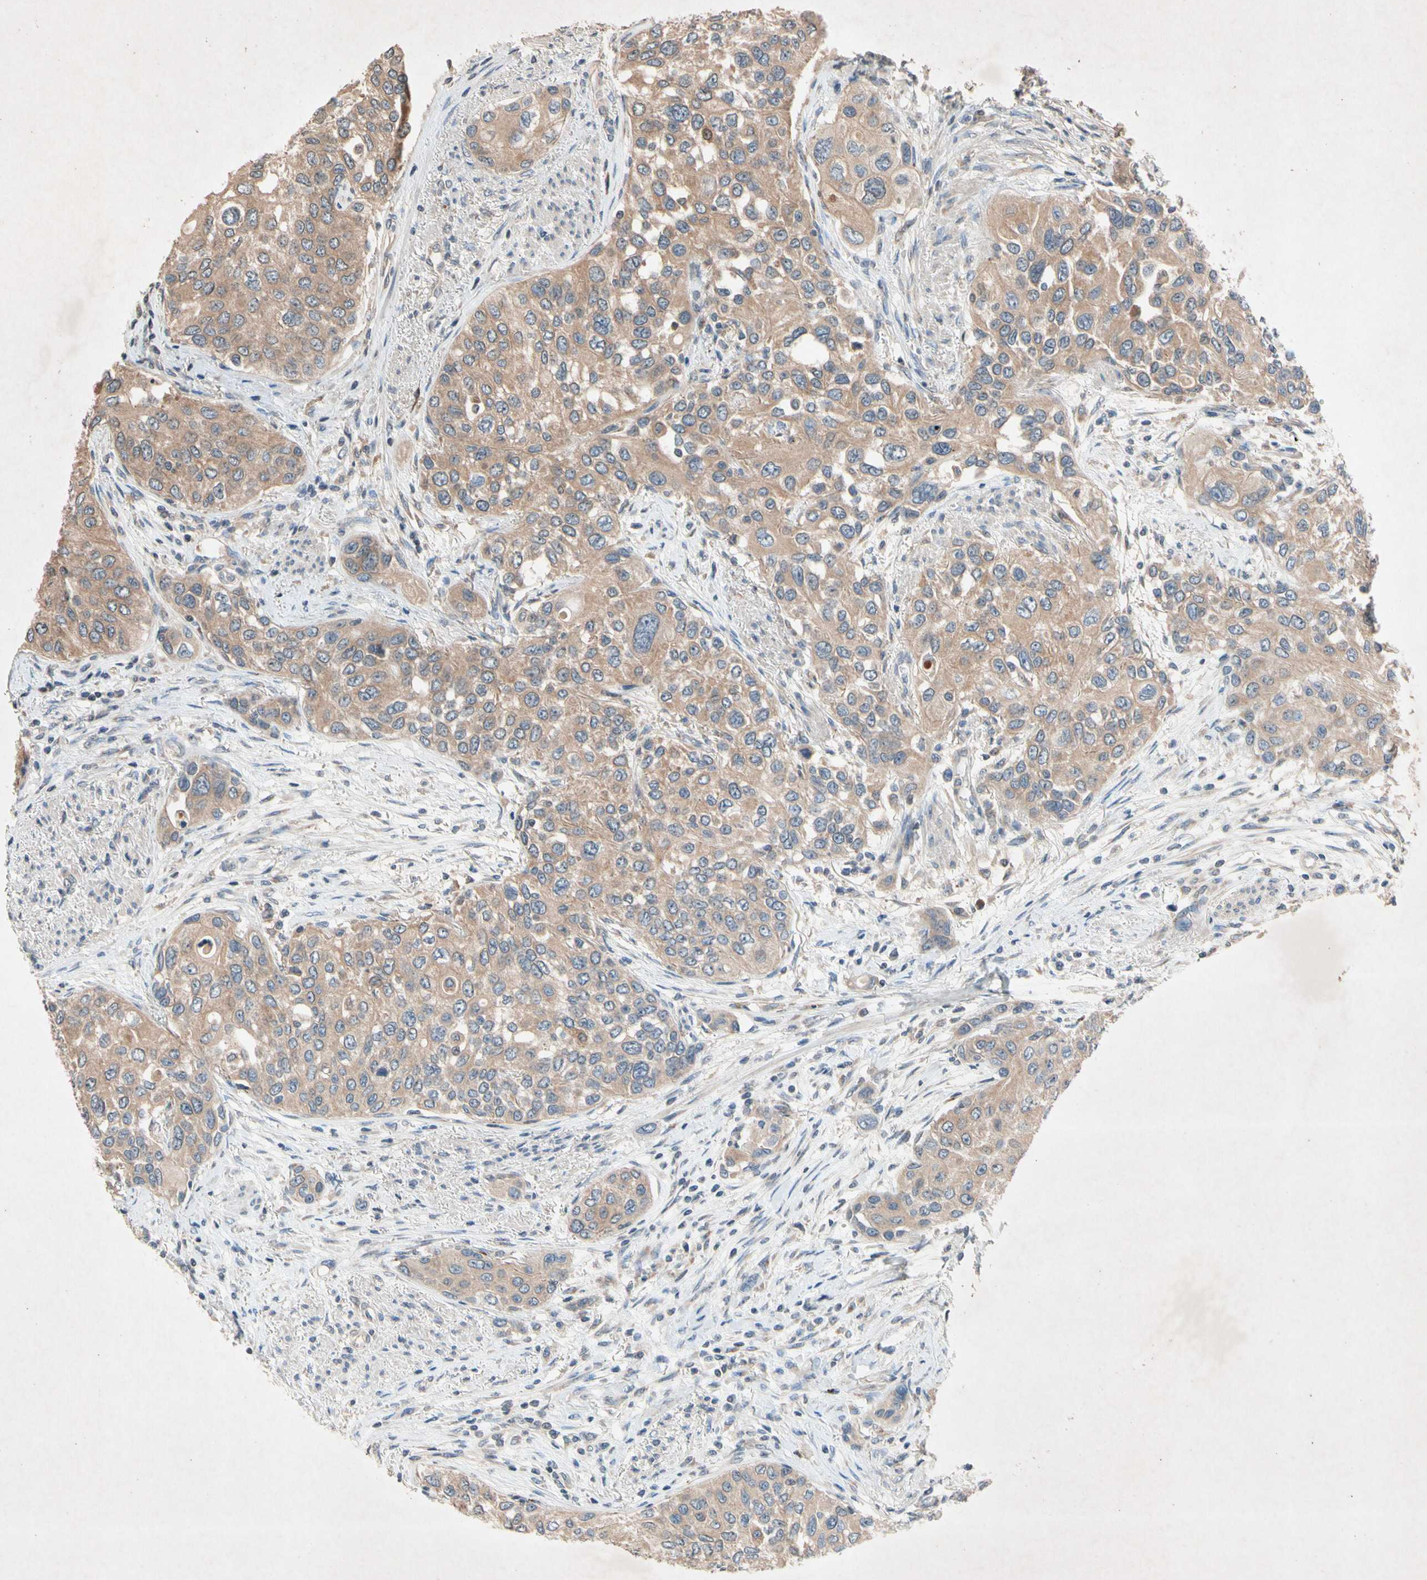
{"staining": {"intensity": "moderate", "quantity": ">75%", "location": "cytoplasmic/membranous"}, "tissue": "urothelial cancer", "cell_type": "Tumor cells", "image_type": "cancer", "snomed": [{"axis": "morphology", "description": "Urothelial carcinoma, High grade"}, {"axis": "topography", "description": "Urinary bladder"}], "caption": "Urothelial cancer was stained to show a protein in brown. There is medium levels of moderate cytoplasmic/membranous positivity in approximately >75% of tumor cells. The protein is shown in brown color, while the nuclei are stained blue.", "gene": "PRDX4", "patient": {"sex": "female", "age": 56}}